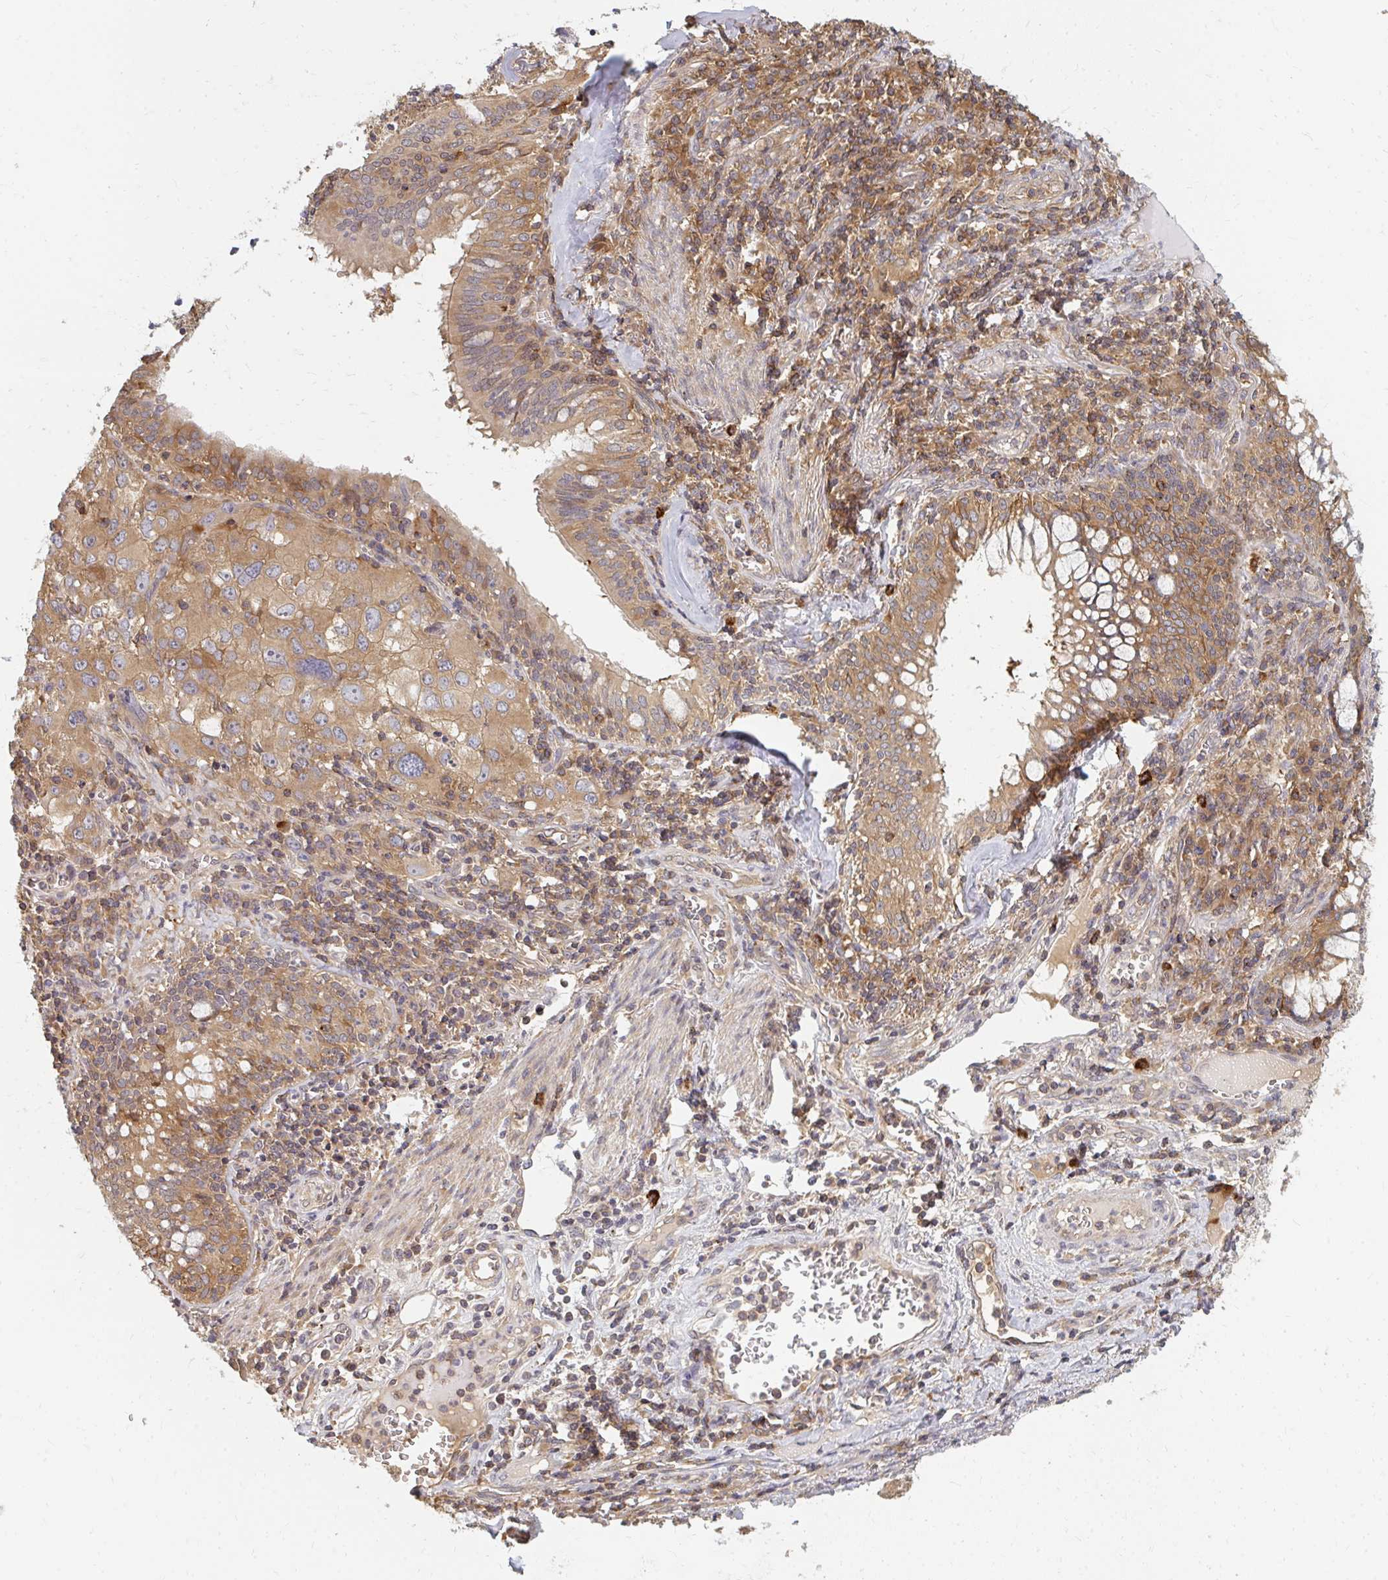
{"staining": {"intensity": "moderate", "quantity": ">75%", "location": "cytoplasmic/membranous"}, "tissue": "lung cancer", "cell_type": "Tumor cells", "image_type": "cancer", "snomed": [{"axis": "morphology", "description": "Adenocarcinoma, NOS"}, {"axis": "morphology", "description": "Adenocarcinoma, metastatic, NOS"}, {"axis": "topography", "description": "Lymph node"}, {"axis": "topography", "description": "Lung"}], "caption": "High-magnification brightfield microscopy of lung cancer stained with DAB (brown) and counterstained with hematoxylin (blue). tumor cells exhibit moderate cytoplasmic/membranous expression is identified in approximately>75% of cells.", "gene": "ZNF285", "patient": {"sex": "female", "age": 42}}